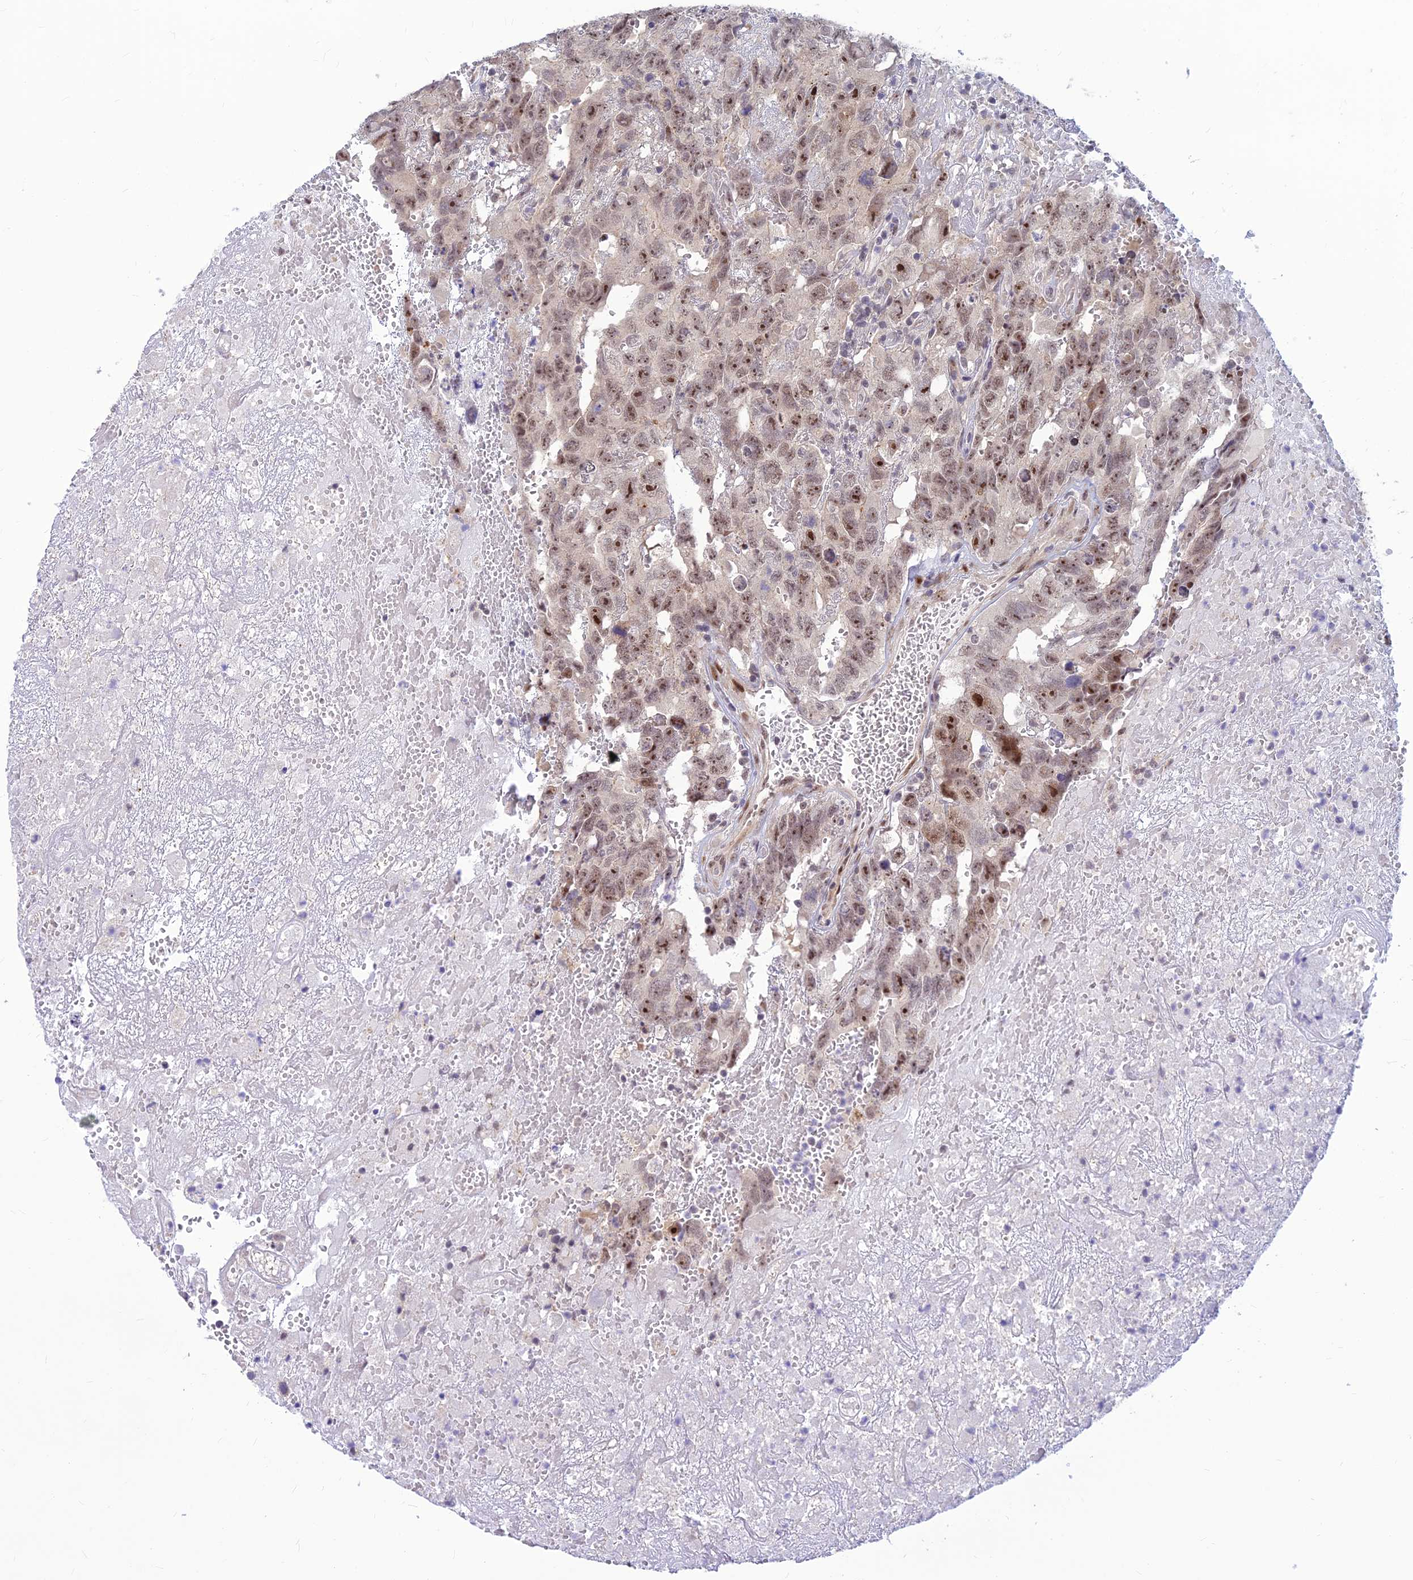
{"staining": {"intensity": "moderate", "quantity": ">75%", "location": "nuclear"}, "tissue": "testis cancer", "cell_type": "Tumor cells", "image_type": "cancer", "snomed": [{"axis": "morphology", "description": "Carcinoma, Embryonal, NOS"}, {"axis": "topography", "description": "Testis"}], "caption": "An image of human testis cancer stained for a protein displays moderate nuclear brown staining in tumor cells. (DAB = brown stain, brightfield microscopy at high magnification).", "gene": "ASPDH", "patient": {"sex": "male", "age": 45}}